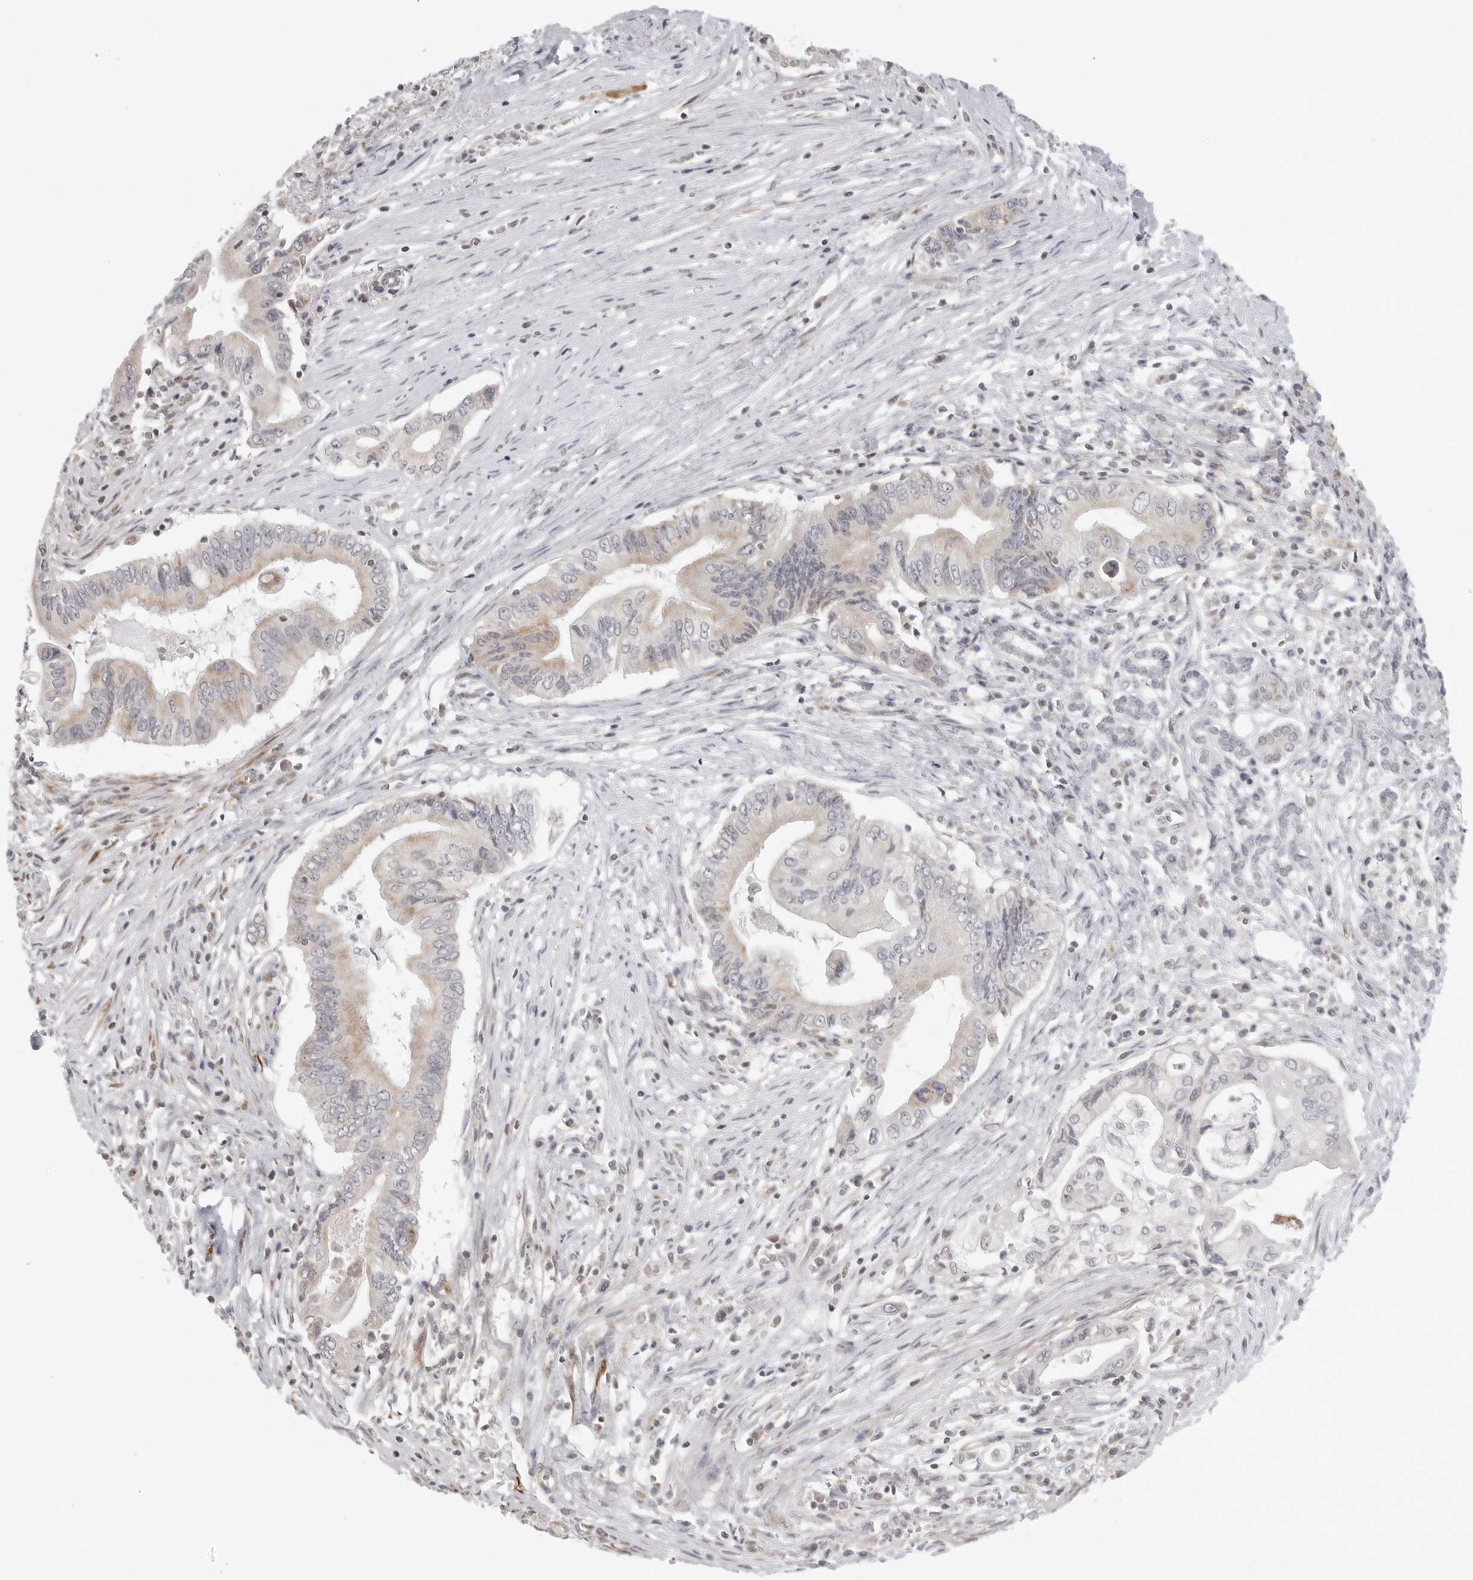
{"staining": {"intensity": "moderate", "quantity": "<25%", "location": "cytoplasmic/membranous"}, "tissue": "pancreatic cancer", "cell_type": "Tumor cells", "image_type": "cancer", "snomed": [{"axis": "morphology", "description": "Adenocarcinoma, NOS"}, {"axis": "topography", "description": "Pancreas"}], "caption": "A photomicrograph of human adenocarcinoma (pancreatic) stained for a protein shows moderate cytoplasmic/membranous brown staining in tumor cells.", "gene": "MAP7D1", "patient": {"sex": "male", "age": 78}}